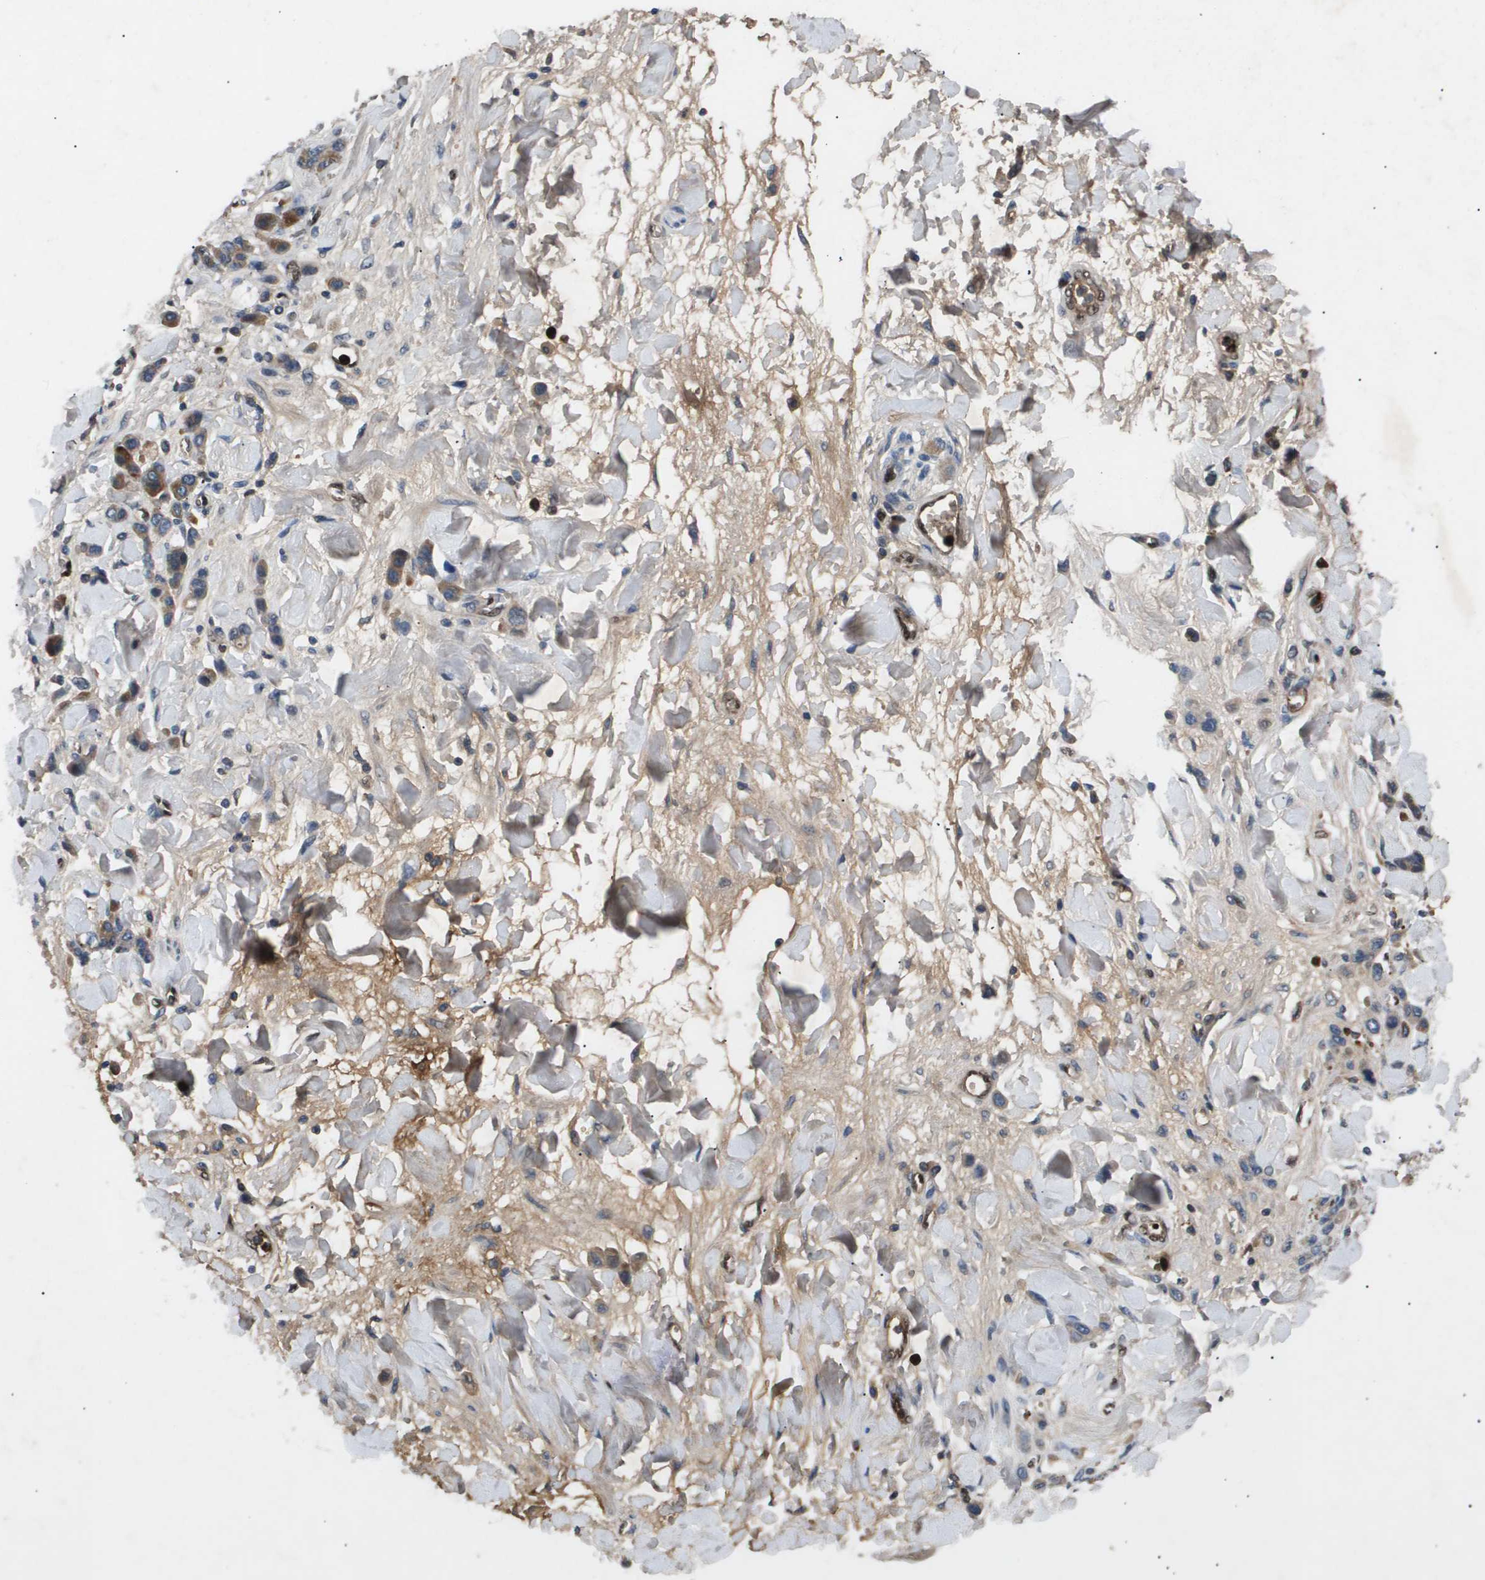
{"staining": {"intensity": "weak", "quantity": "<25%", "location": "cytoplasmic/membranous"}, "tissue": "stomach cancer", "cell_type": "Tumor cells", "image_type": "cancer", "snomed": [{"axis": "morphology", "description": "Normal tissue, NOS"}, {"axis": "morphology", "description": "Adenocarcinoma, NOS"}, {"axis": "topography", "description": "Stomach"}], "caption": "The image reveals no significant positivity in tumor cells of stomach cancer.", "gene": "ERG", "patient": {"sex": "male", "age": 82}}